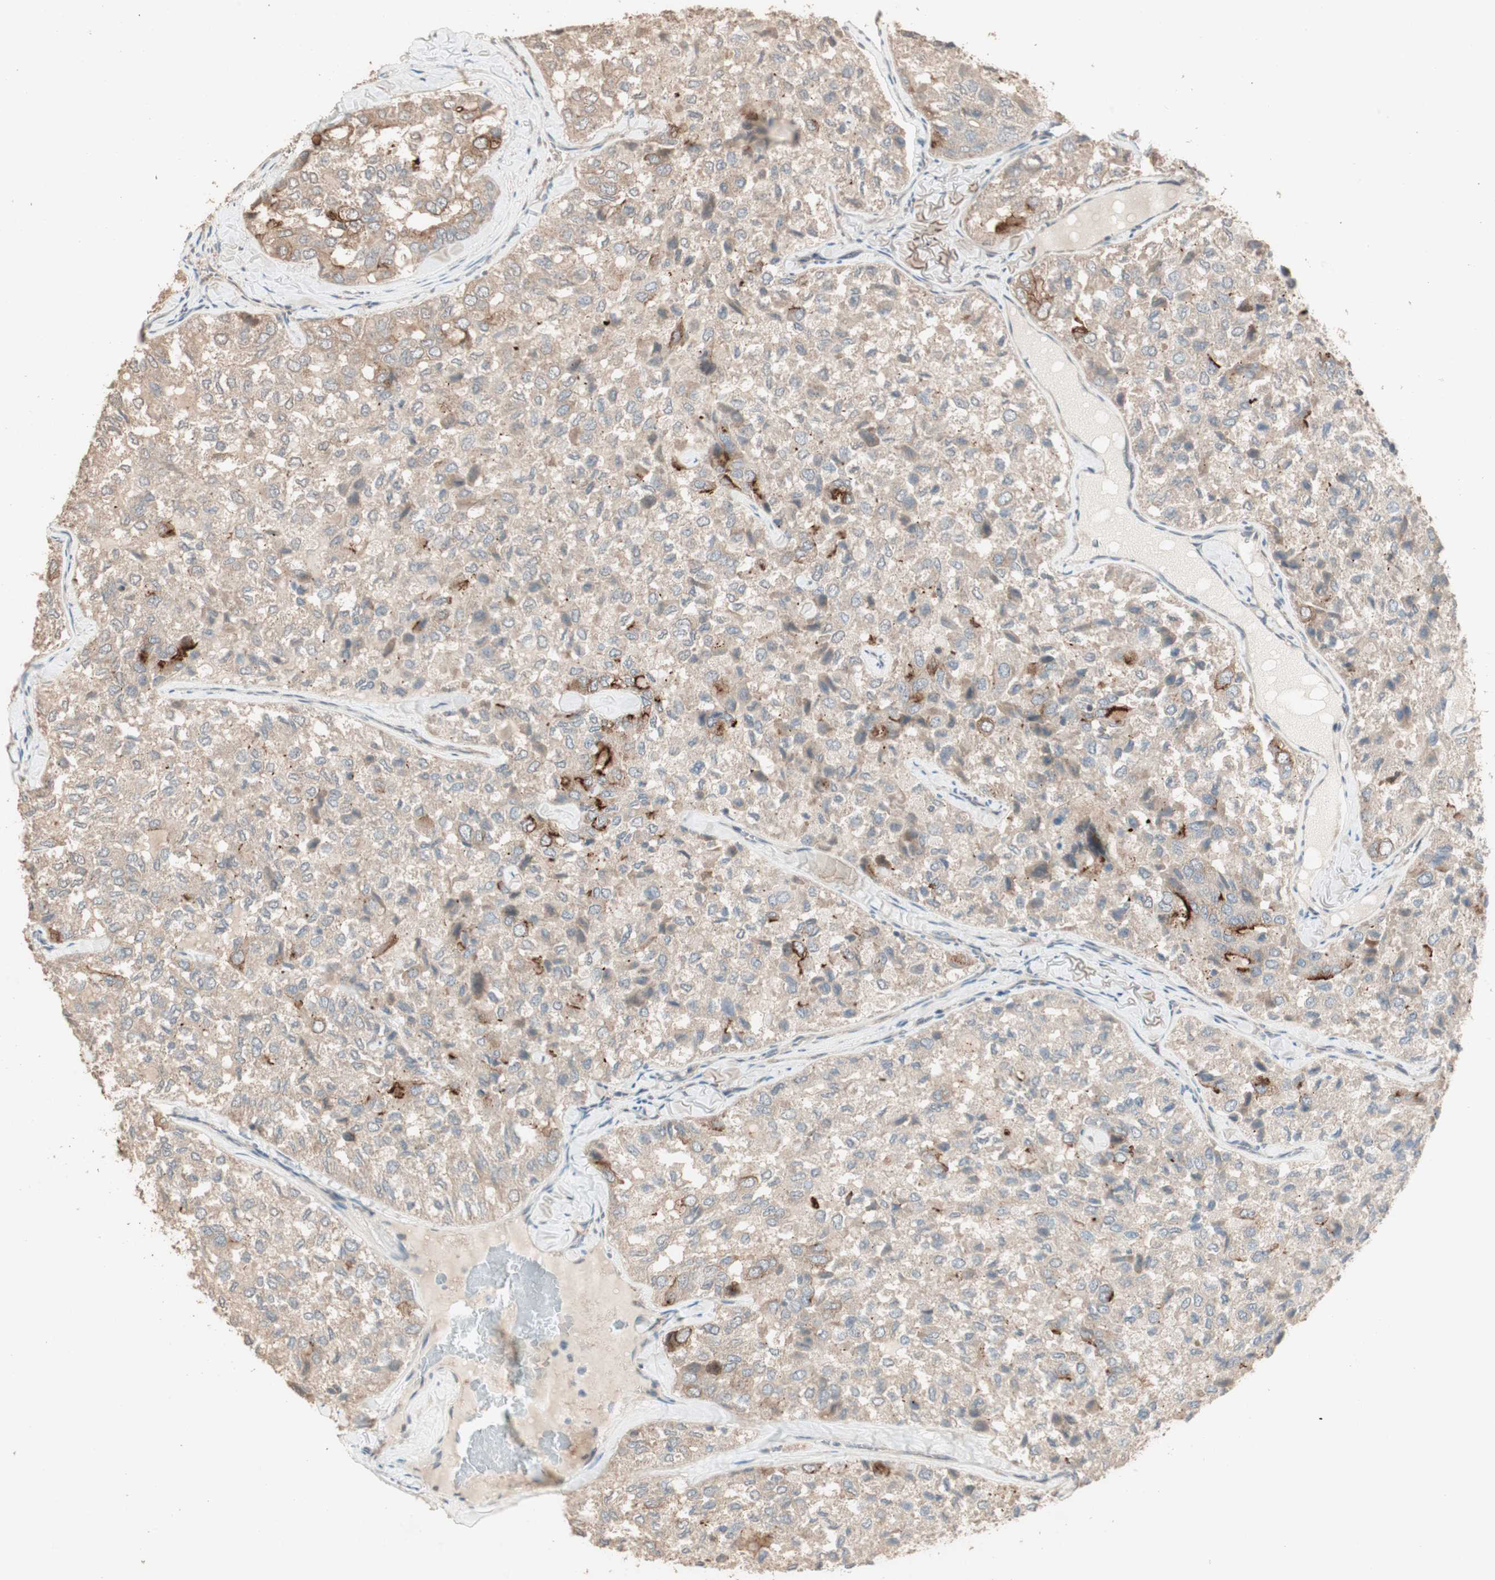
{"staining": {"intensity": "moderate", "quantity": ">75%", "location": "cytoplasmic/membranous"}, "tissue": "thyroid cancer", "cell_type": "Tumor cells", "image_type": "cancer", "snomed": [{"axis": "morphology", "description": "Follicular adenoma carcinoma, NOS"}, {"axis": "topography", "description": "Thyroid gland"}], "caption": "Immunohistochemical staining of thyroid cancer (follicular adenoma carcinoma) displays moderate cytoplasmic/membranous protein expression in approximately >75% of tumor cells. (Brightfield microscopy of DAB IHC at high magnification).", "gene": "RARRES1", "patient": {"sex": "male", "age": 75}}